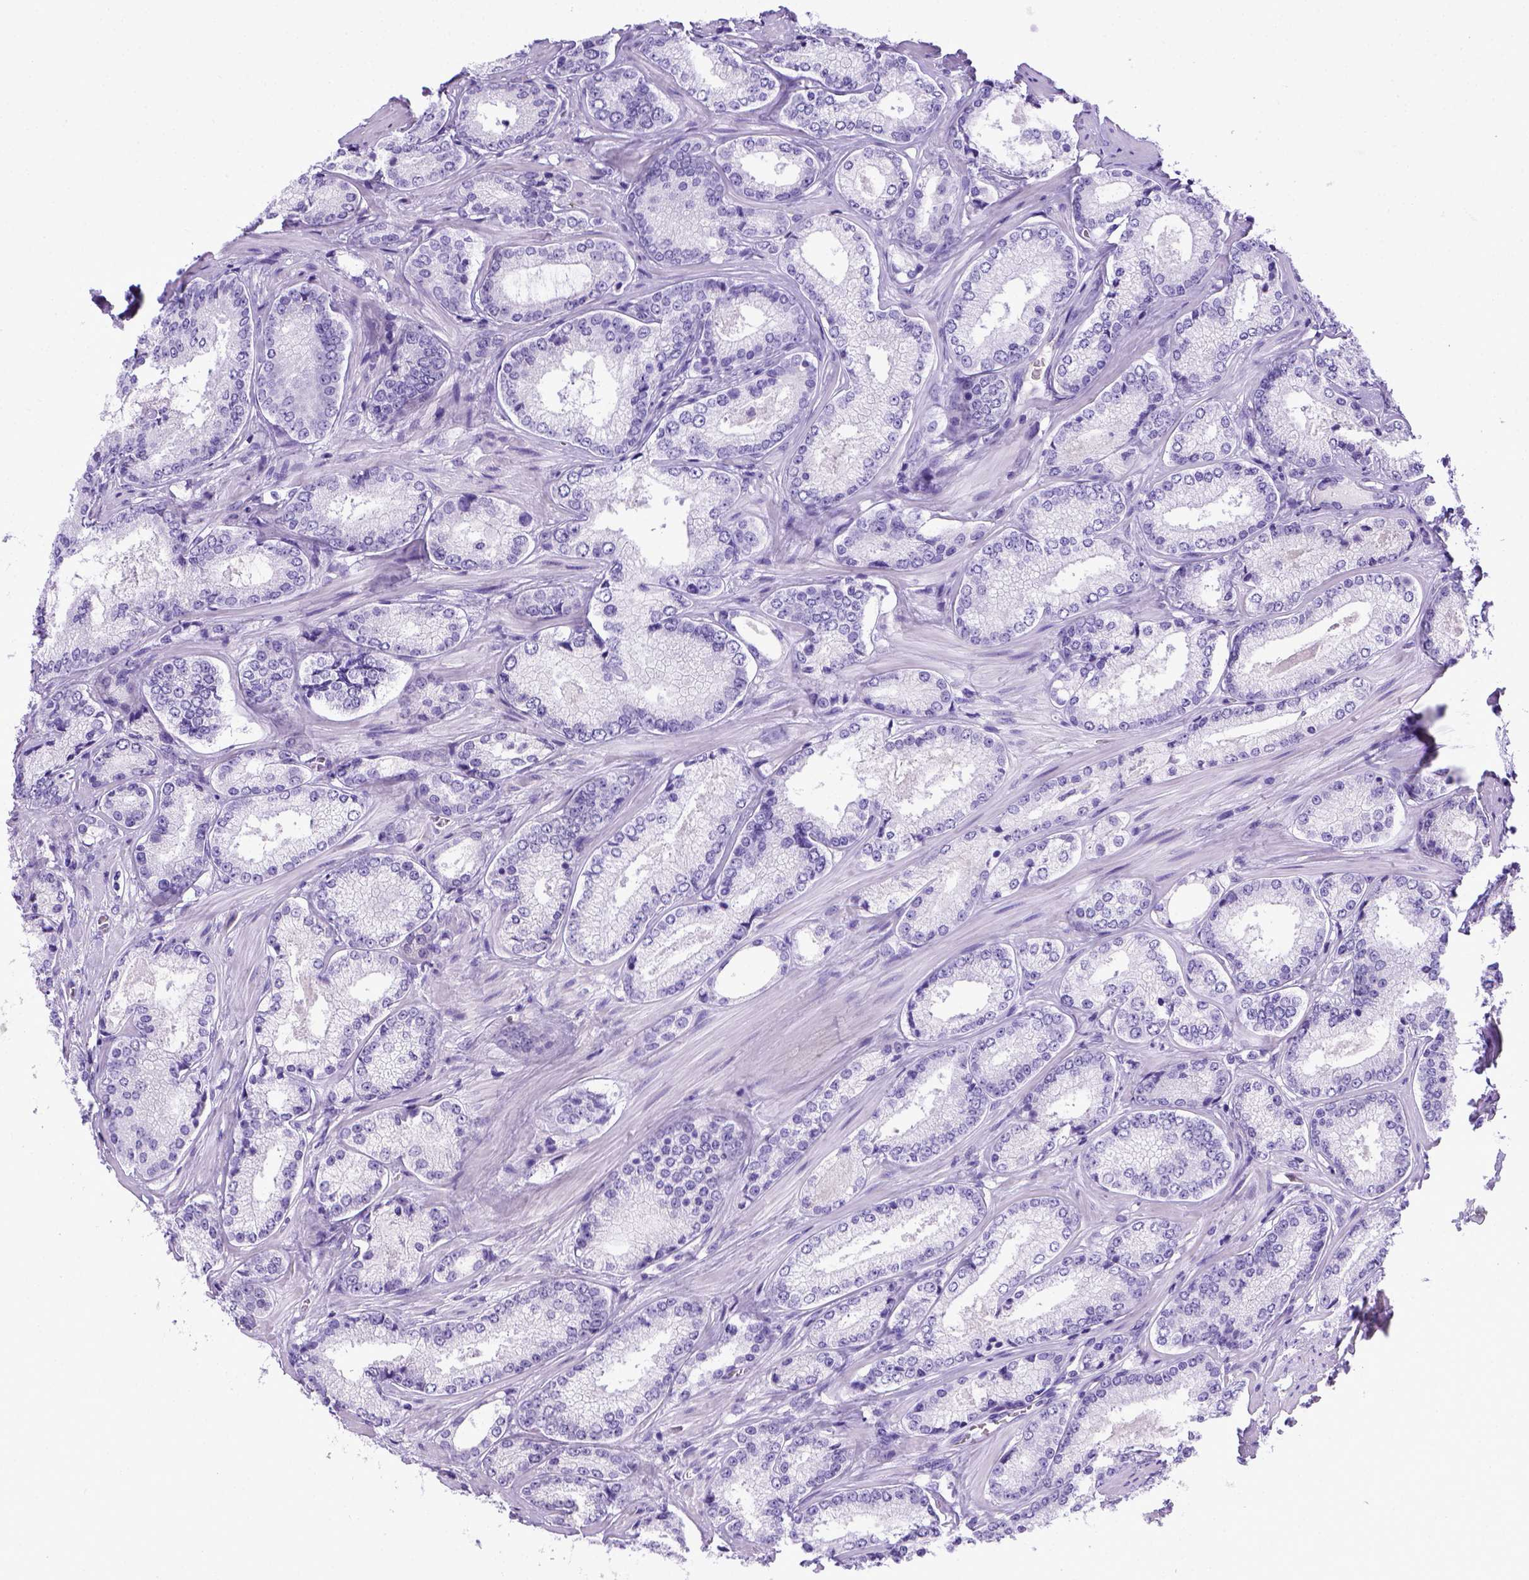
{"staining": {"intensity": "negative", "quantity": "none", "location": "none"}, "tissue": "prostate cancer", "cell_type": "Tumor cells", "image_type": "cancer", "snomed": [{"axis": "morphology", "description": "Adenocarcinoma, Low grade"}, {"axis": "topography", "description": "Prostate"}], "caption": "Image shows no protein staining in tumor cells of prostate cancer tissue. (Immunohistochemistry (ihc), brightfield microscopy, high magnification).", "gene": "ITIH4", "patient": {"sex": "male", "age": 56}}